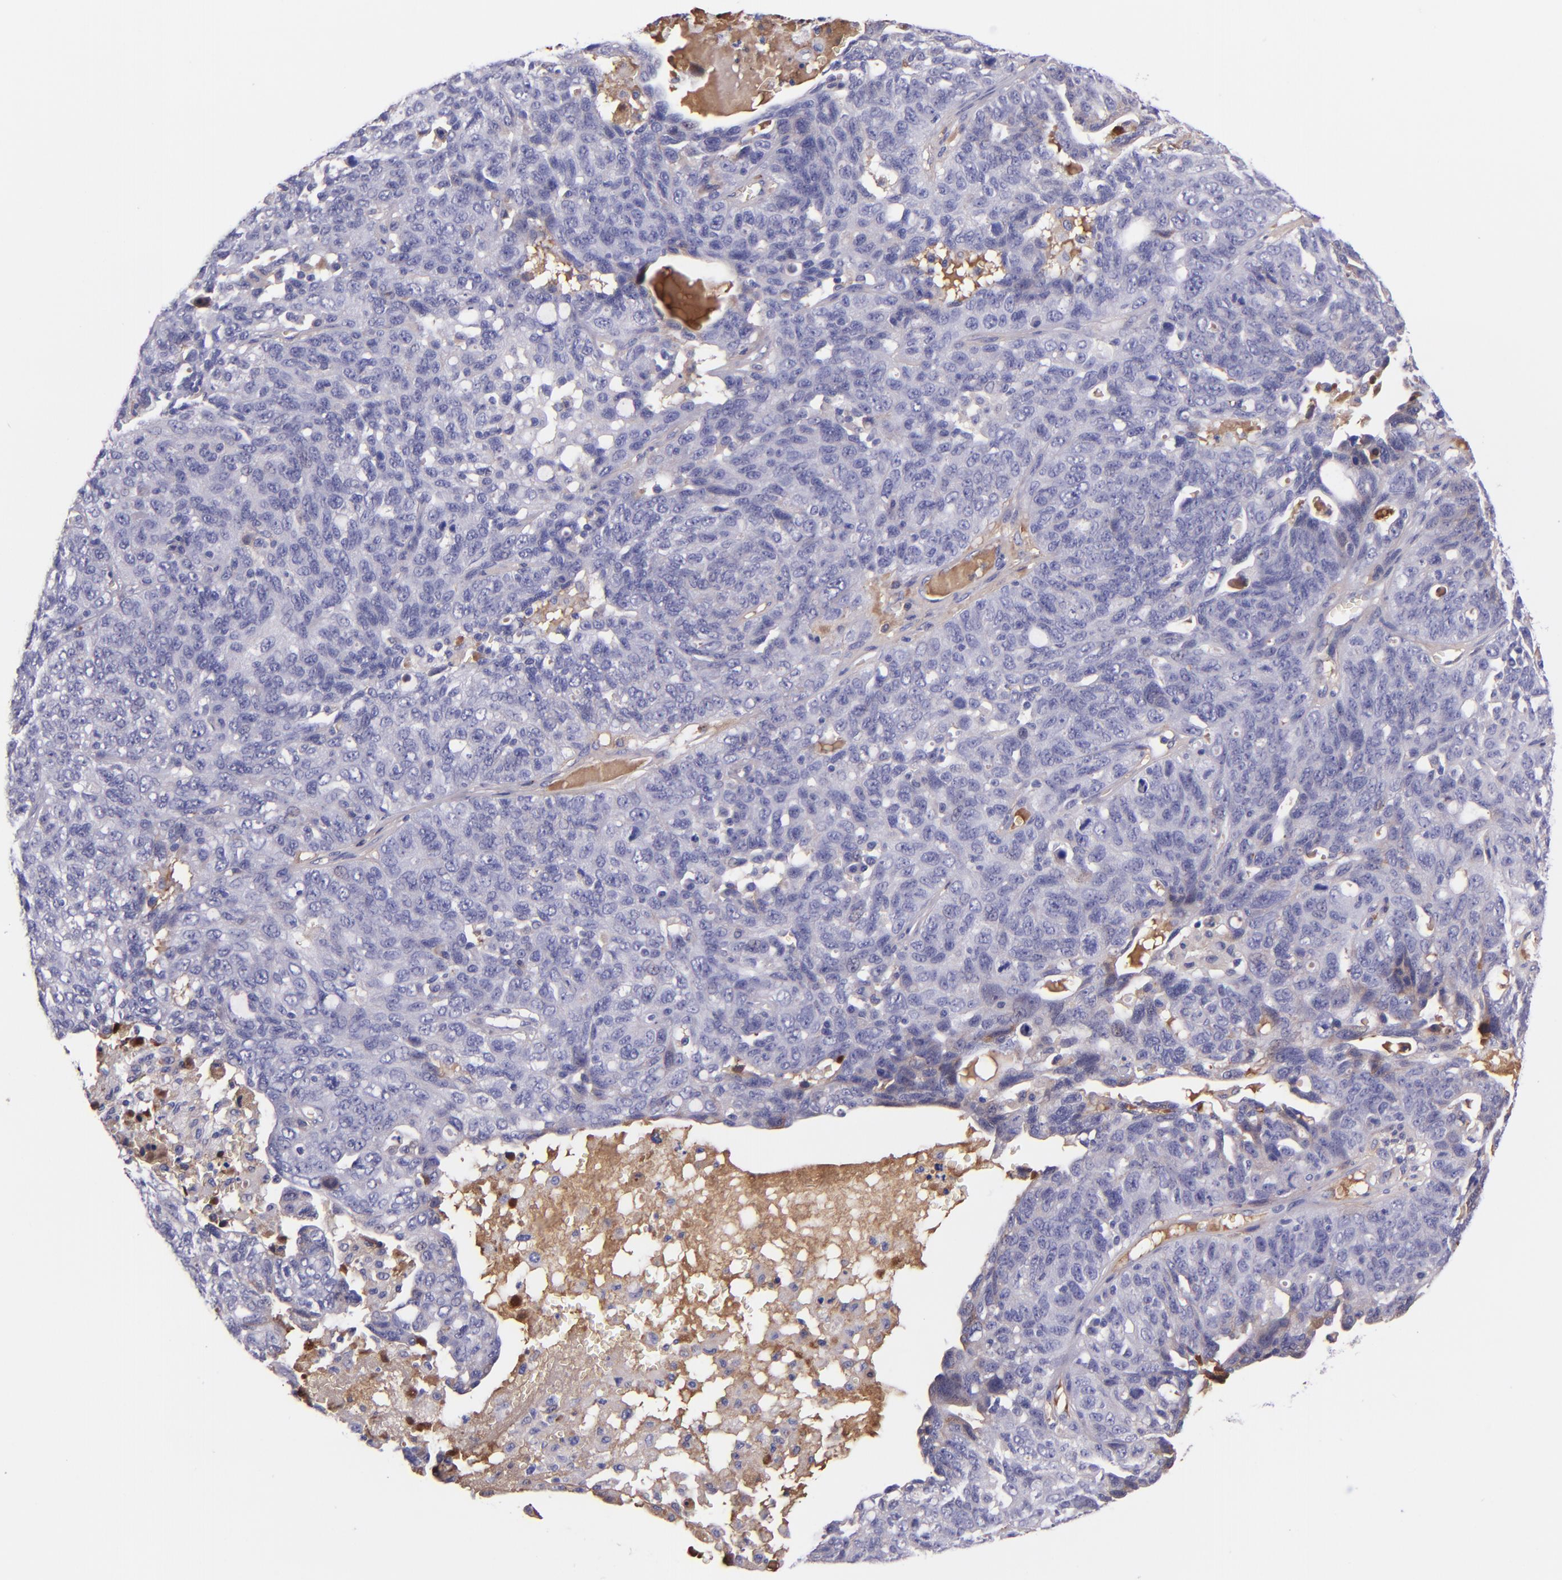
{"staining": {"intensity": "negative", "quantity": "none", "location": "none"}, "tissue": "ovarian cancer", "cell_type": "Tumor cells", "image_type": "cancer", "snomed": [{"axis": "morphology", "description": "Cystadenocarcinoma, serous, NOS"}, {"axis": "topography", "description": "Ovary"}], "caption": "A histopathology image of ovarian cancer stained for a protein reveals no brown staining in tumor cells. (DAB (3,3'-diaminobenzidine) immunohistochemistry visualized using brightfield microscopy, high magnification).", "gene": "KNG1", "patient": {"sex": "female", "age": 71}}